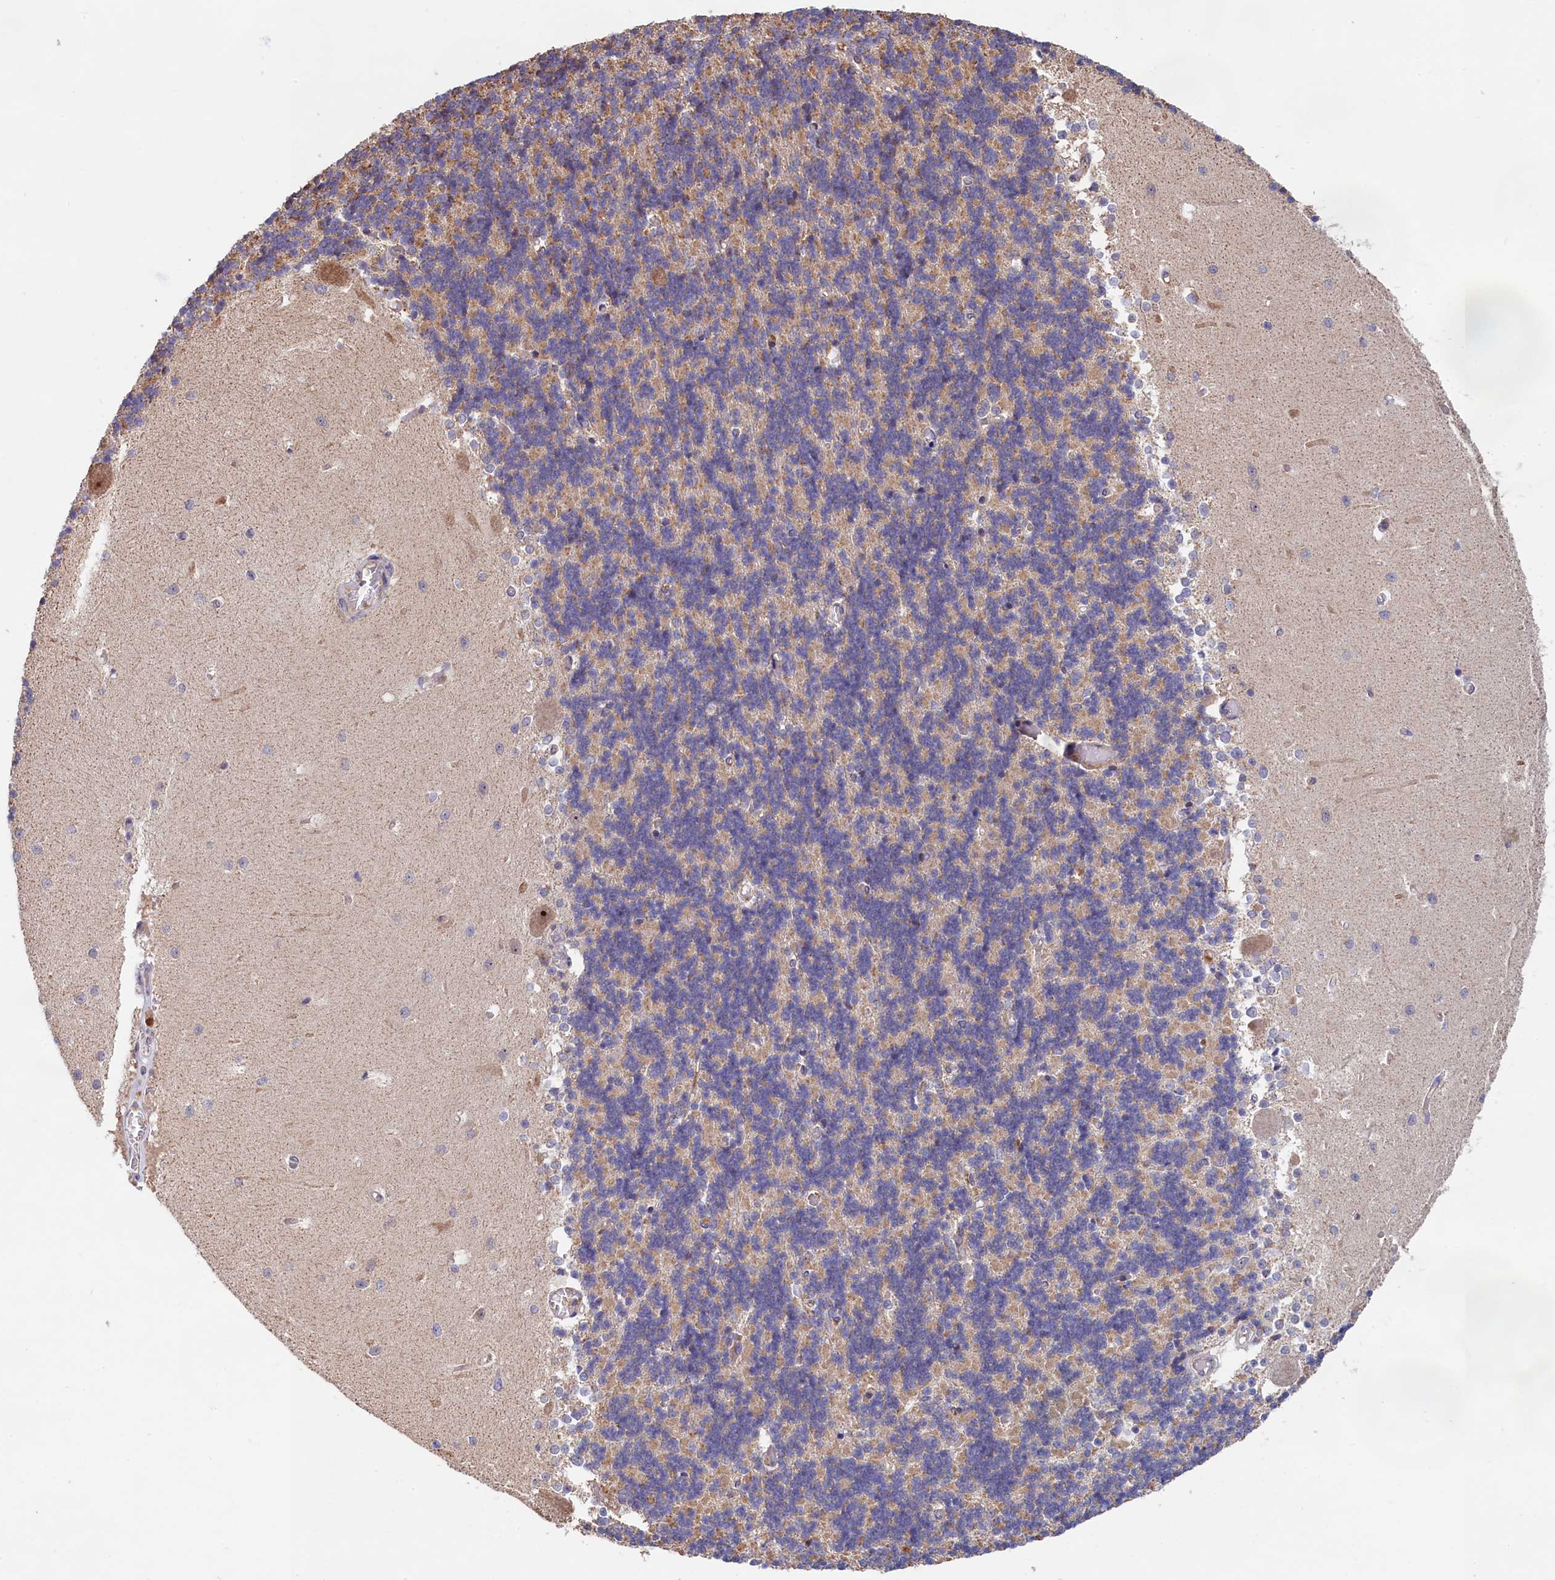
{"staining": {"intensity": "weak", "quantity": "<25%", "location": "cytoplasmic/membranous"}, "tissue": "cerebellum", "cell_type": "Cells in granular layer", "image_type": "normal", "snomed": [{"axis": "morphology", "description": "Normal tissue, NOS"}, {"axis": "topography", "description": "Cerebellum"}], "caption": "Immunohistochemical staining of normal human cerebellum exhibits no significant staining in cells in granular layer. (Stains: DAB (3,3'-diaminobenzidine) IHC with hematoxylin counter stain, Microscopy: brightfield microscopy at high magnification).", "gene": "ENSG00000269825", "patient": {"sex": "male", "age": 37}}